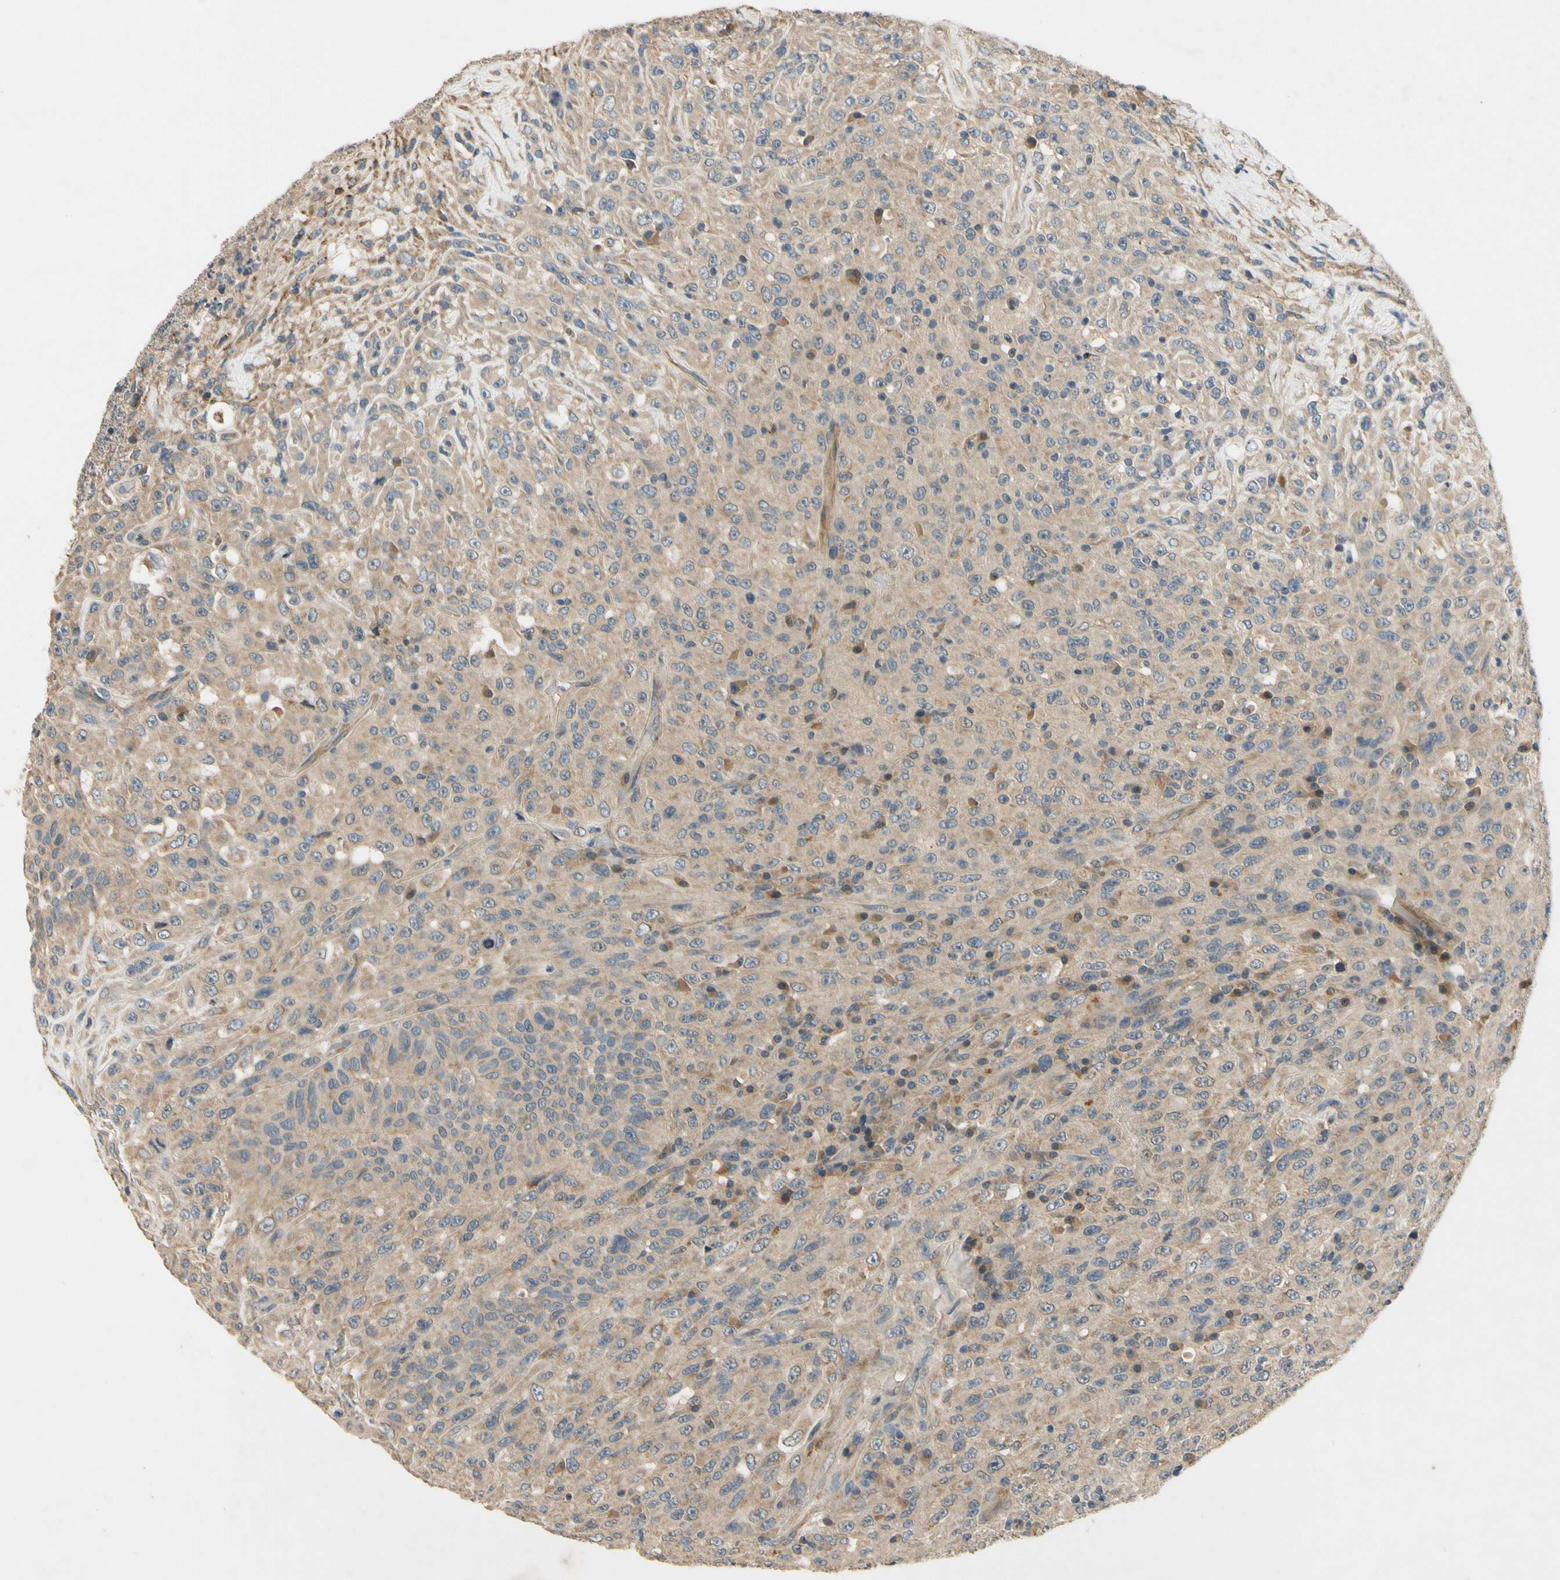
{"staining": {"intensity": "weak", "quantity": ">75%", "location": "cytoplasmic/membranous"}, "tissue": "urothelial cancer", "cell_type": "Tumor cells", "image_type": "cancer", "snomed": [{"axis": "morphology", "description": "Urothelial carcinoma, High grade"}, {"axis": "topography", "description": "Urinary bladder"}], "caption": "Weak cytoplasmic/membranous expression is seen in approximately >75% of tumor cells in urothelial carcinoma (high-grade).", "gene": "ALKBH3", "patient": {"sex": "male", "age": 66}}